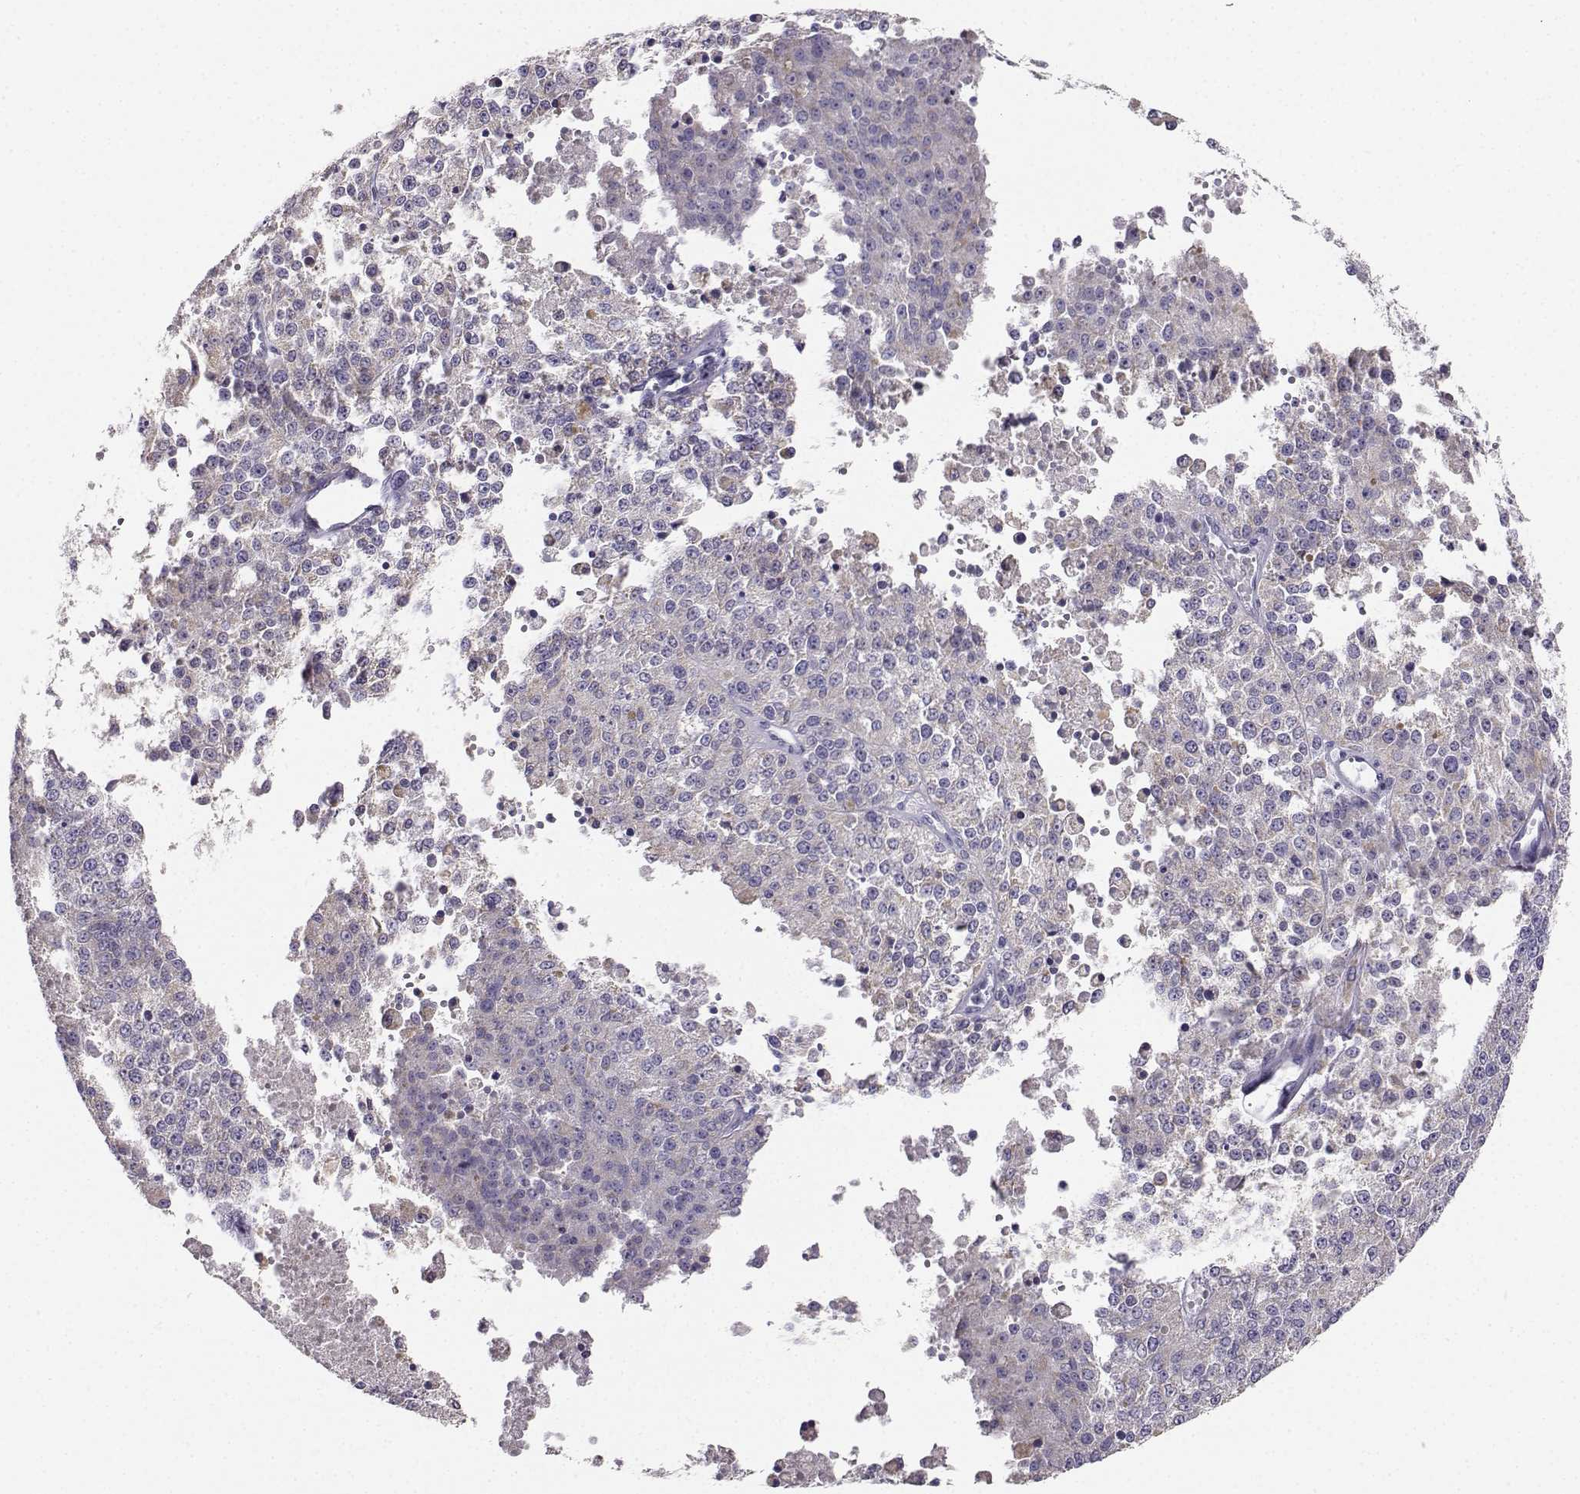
{"staining": {"intensity": "negative", "quantity": "none", "location": "none"}, "tissue": "melanoma", "cell_type": "Tumor cells", "image_type": "cancer", "snomed": [{"axis": "morphology", "description": "Malignant melanoma, Metastatic site"}, {"axis": "topography", "description": "Lymph node"}], "caption": "Tumor cells are negative for brown protein staining in melanoma.", "gene": "AVP", "patient": {"sex": "female", "age": 64}}